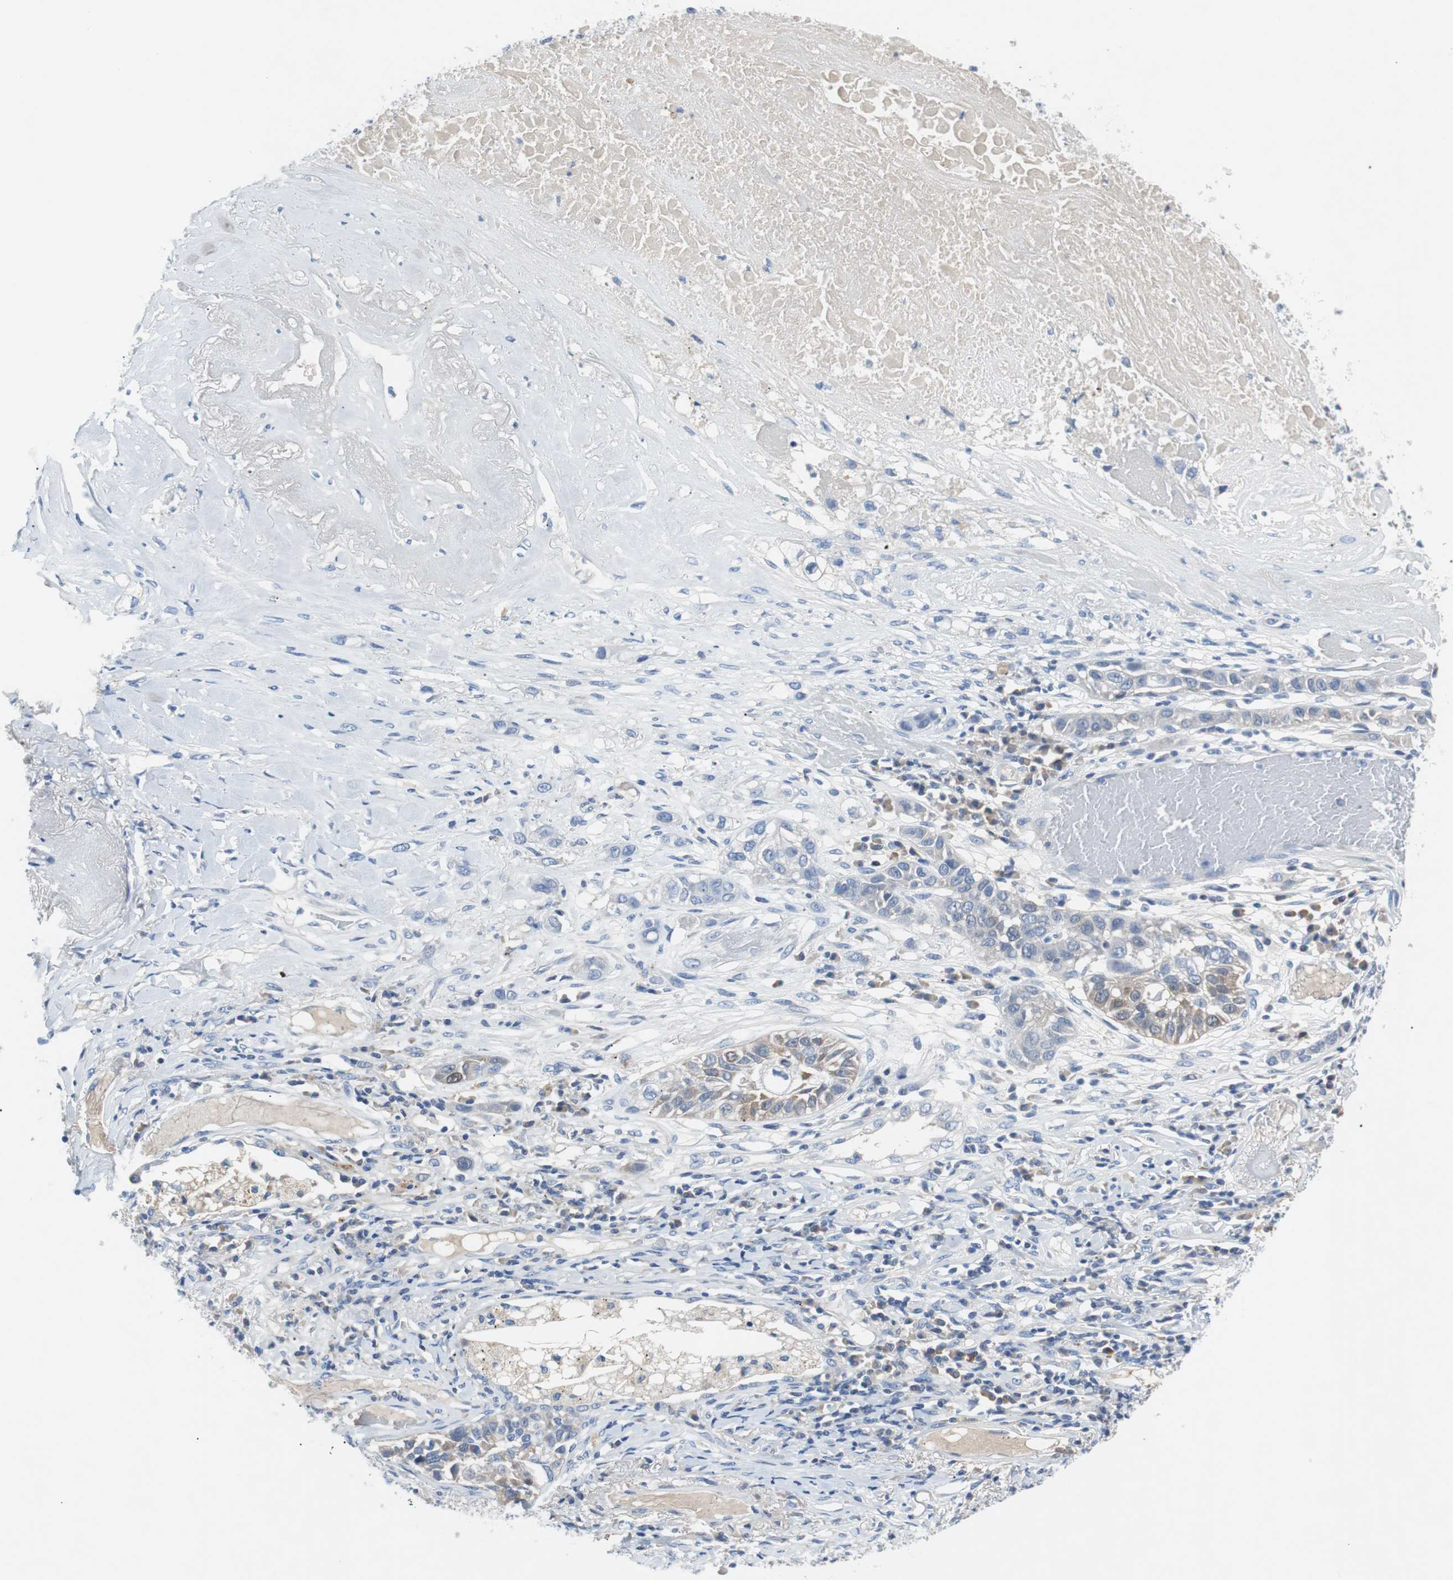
{"staining": {"intensity": "weak", "quantity": "<25%", "location": "cytoplasmic/membranous"}, "tissue": "lung cancer", "cell_type": "Tumor cells", "image_type": "cancer", "snomed": [{"axis": "morphology", "description": "Squamous cell carcinoma, NOS"}, {"axis": "topography", "description": "Lung"}], "caption": "Tumor cells are negative for protein expression in human lung cancer.", "gene": "EEF2K", "patient": {"sex": "male", "age": 71}}